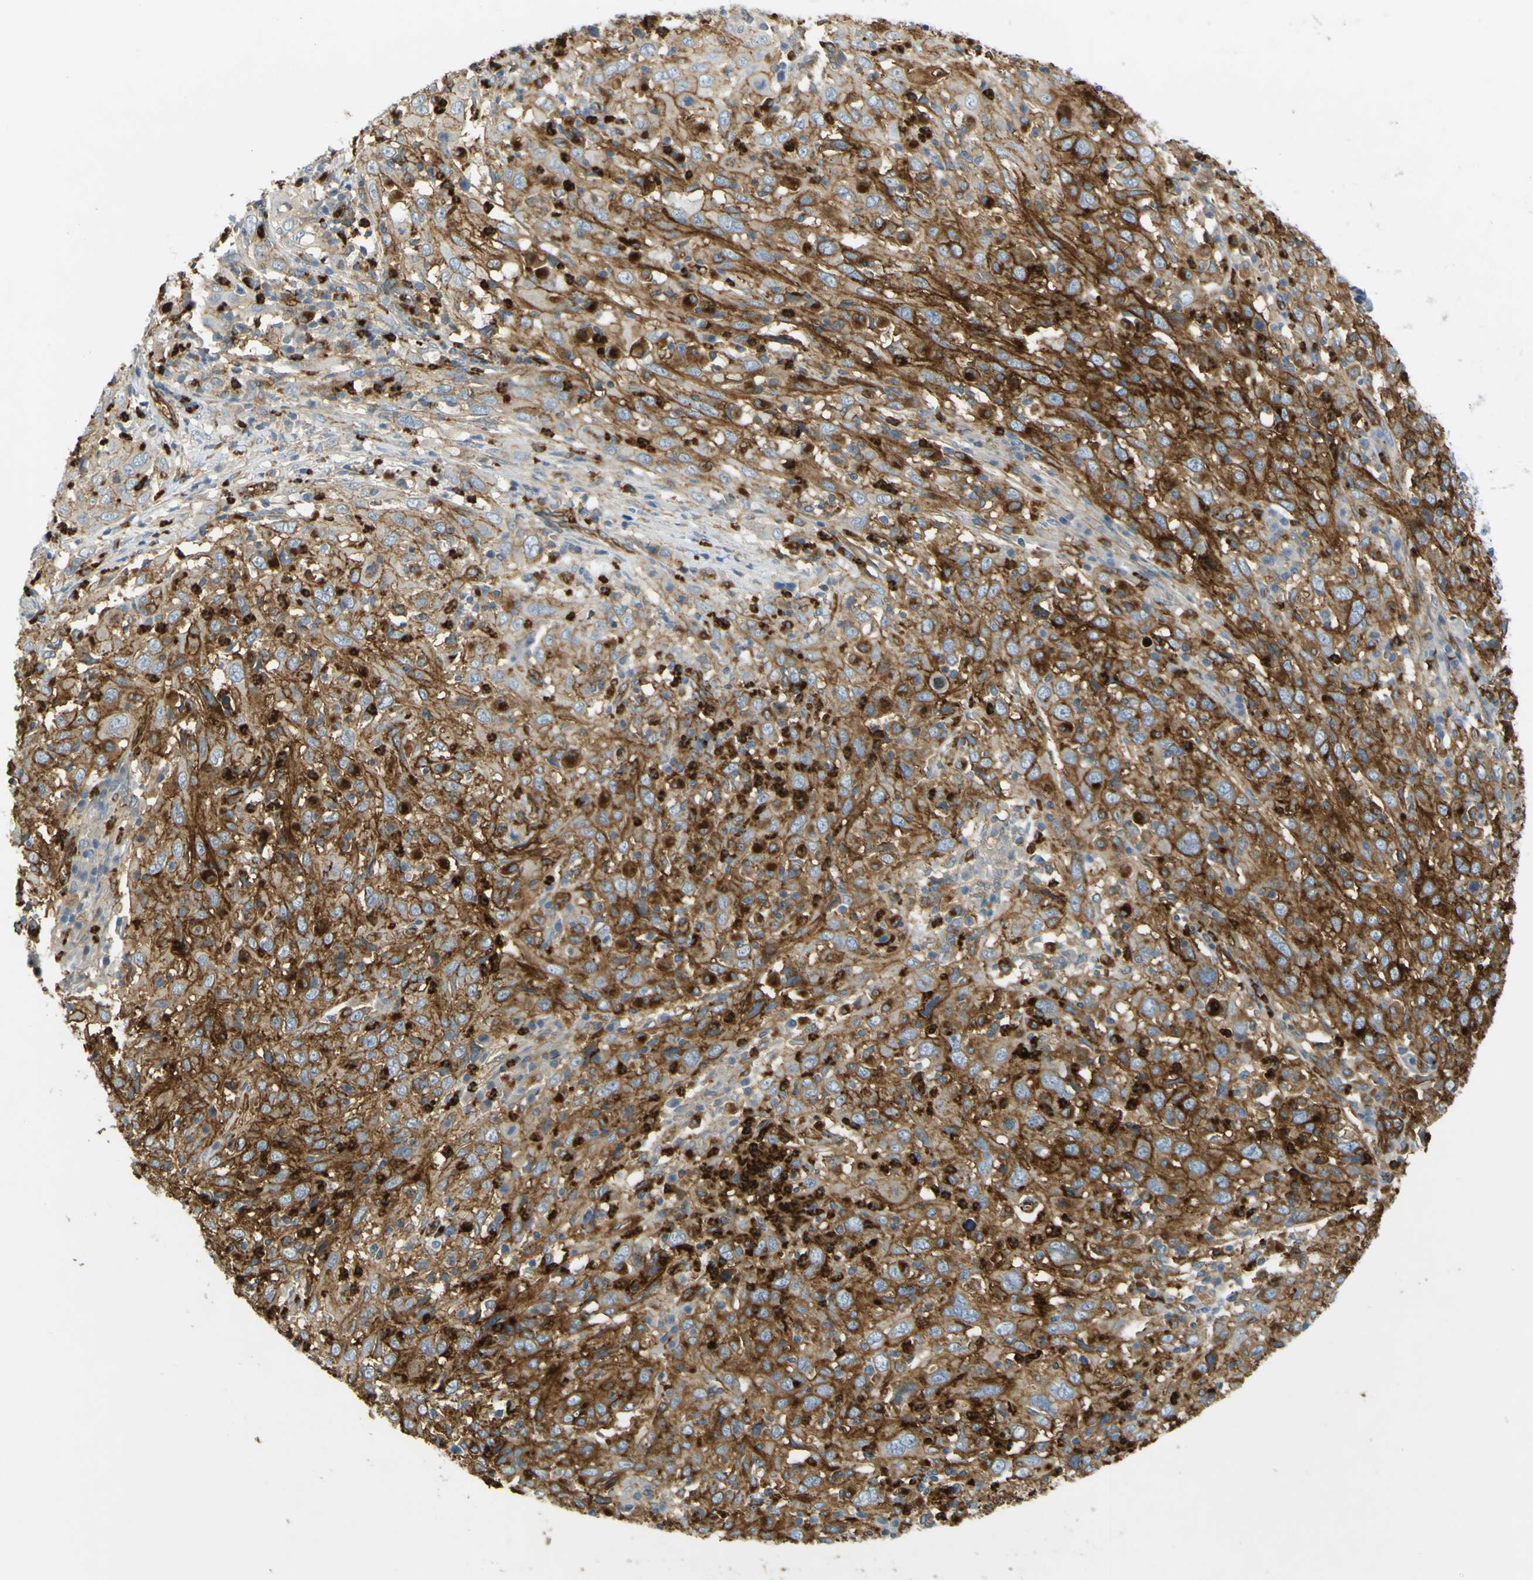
{"staining": {"intensity": "strong", "quantity": "25%-75%", "location": "cytoplasmic/membranous"}, "tissue": "cervical cancer", "cell_type": "Tumor cells", "image_type": "cancer", "snomed": [{"axis": "morphology", "description": "Squamous cell carcinoma, NOS"}, {"axis": "topography", "description": "Cervix"}], "caption": "DAB (3,3'-diaminobenzidine) immunohistochemical staining of cervical cancer (squamous cell carcinoma) reveals strong cytoplasmic/membranous protein staining in about 25%-75% of tumor cells.", "gene": "PLXDC1", "patient": {"sex": "female", "age": 46}}